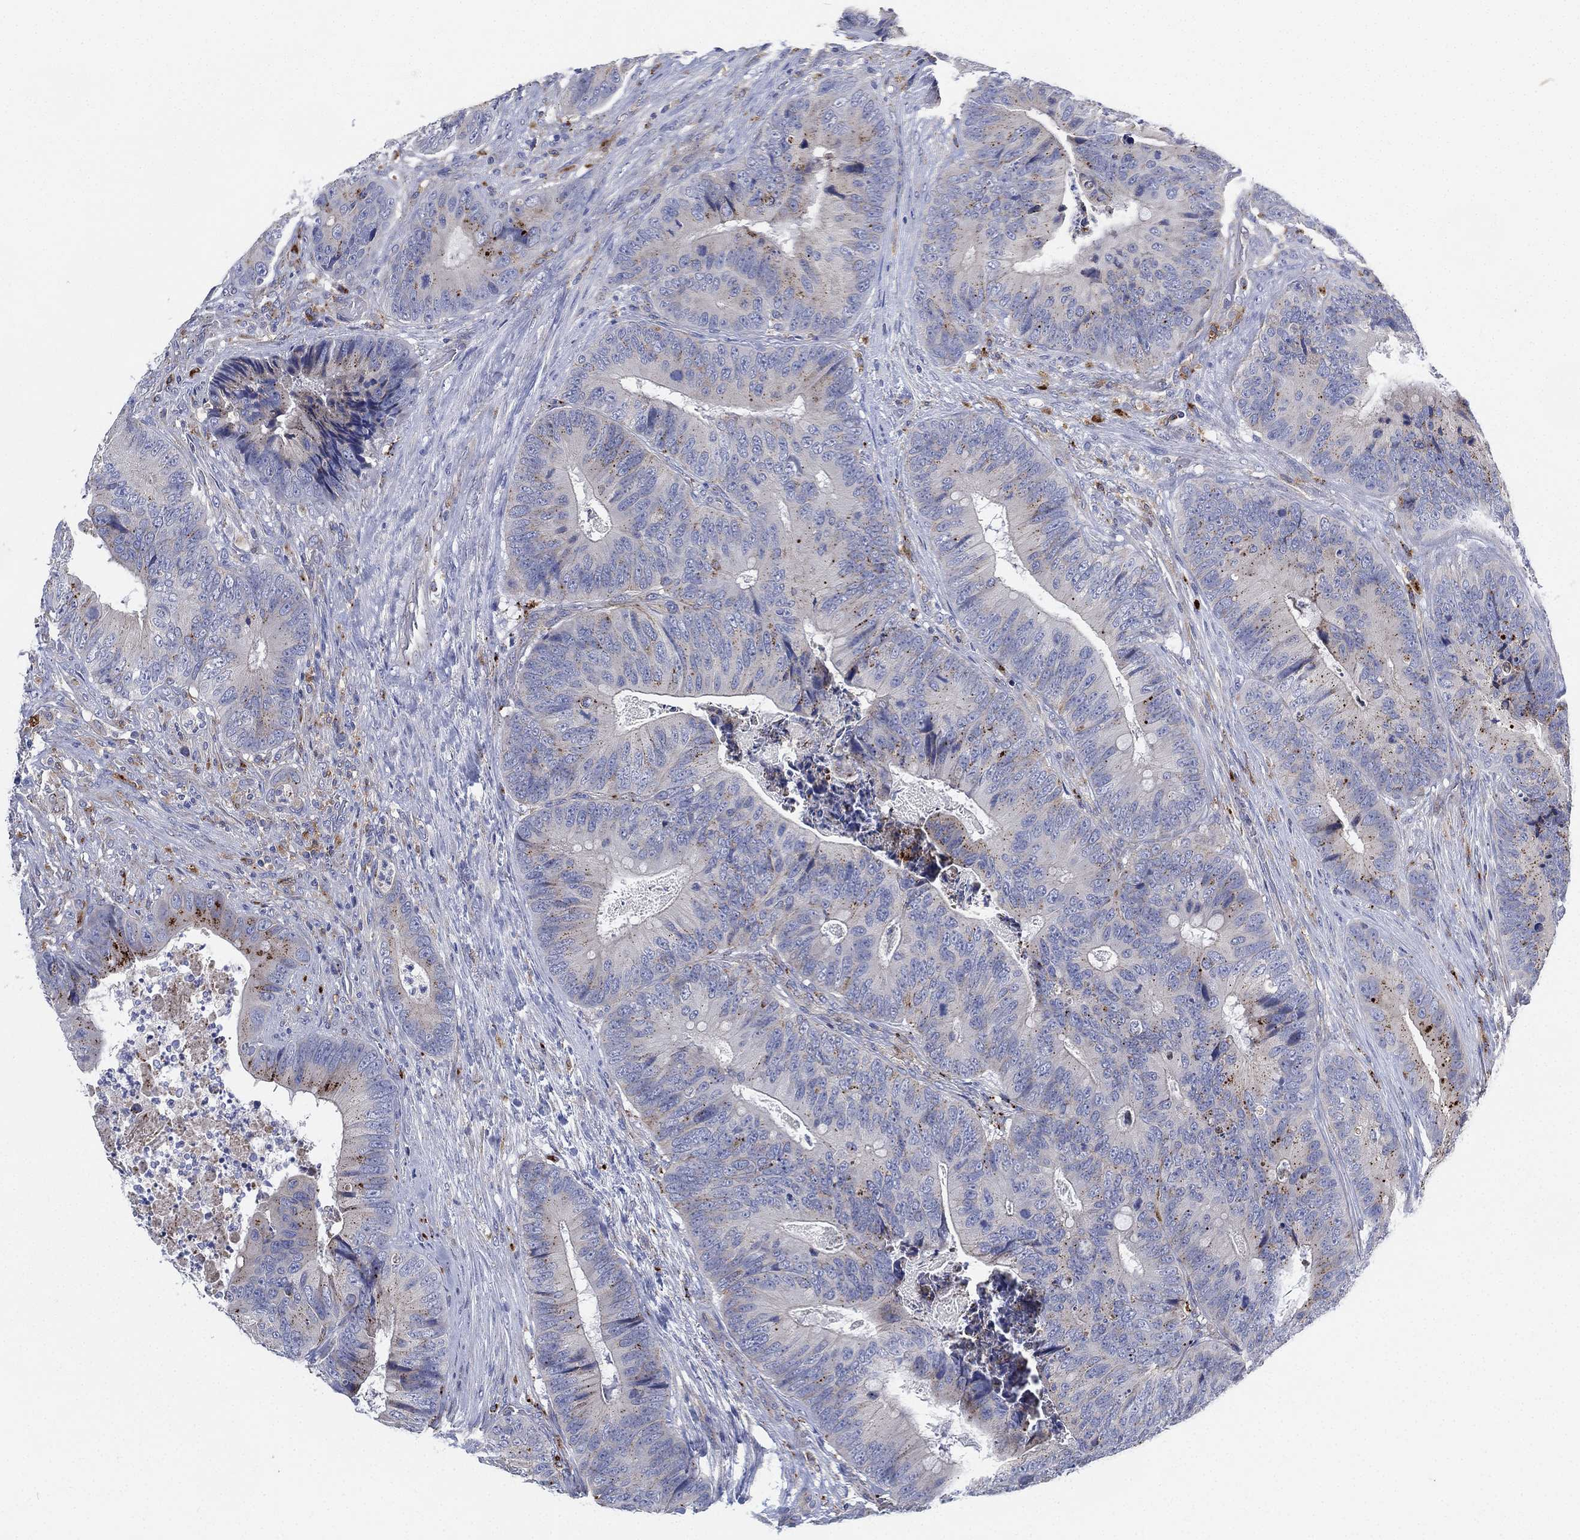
{"staining": {"intensity": "moderate", "quantity": "<25%", "location": "cytoplasmic/membranous"}, "tissue": "colorectal cancer", "cell_type": "Tumor cells", "image_type": "cancer", "snomed": [{"axis": "morphology", "description": "Adenocarcinoma, NOS"}, {"axis": "topography", "description": "Colon"}], "caption": "There is low levels of moderate cytoplasmic/membranous positivity in tumor cells of colorectal cancer, as demonstrated by immunohistochemical staining (brown color).", "gene": "GALNS", "patient": {"sex": "male", "age": 84}}